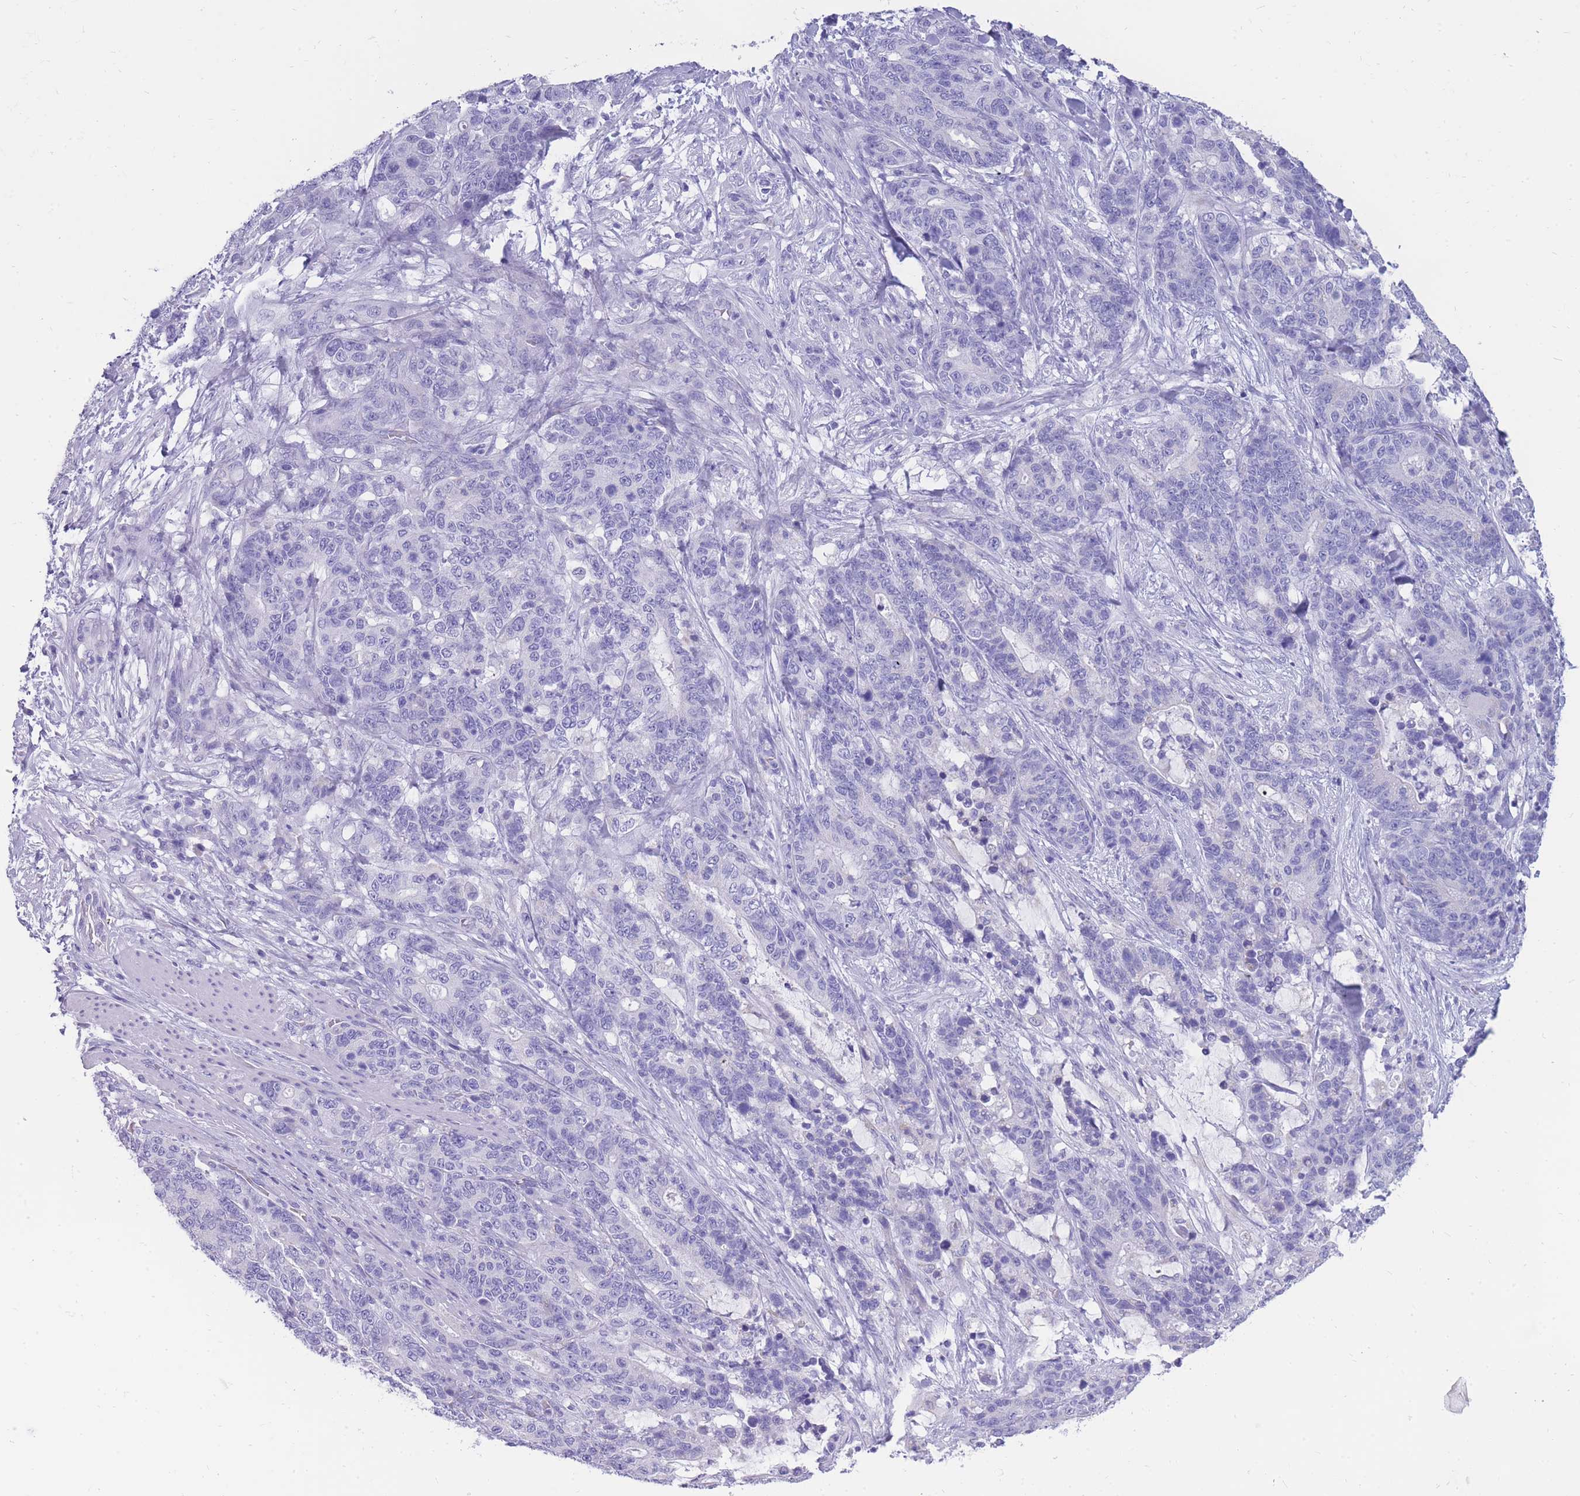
{"staining": {"intensity": "negative", "quantity": "none", "location": "none"}, "tissue": "stomach cancer", "cell_type": "Tumor cells", "image_type": "cancer", "snomed": [{"axis": "morphology", "description": "Normal tissue, NOS"}, {"axis": "morphology", "description": "Adenocarcinoma, NOS"}, {"axis": "topography", "description": "Stomach"}], "caption": "DAB immunohistochemical staining of human stomach cancer (adenocarcinoma) shows no significant staining in tumor cells.", "gene": "INTS2", "patient": {"sex": "female", "age": 64}}